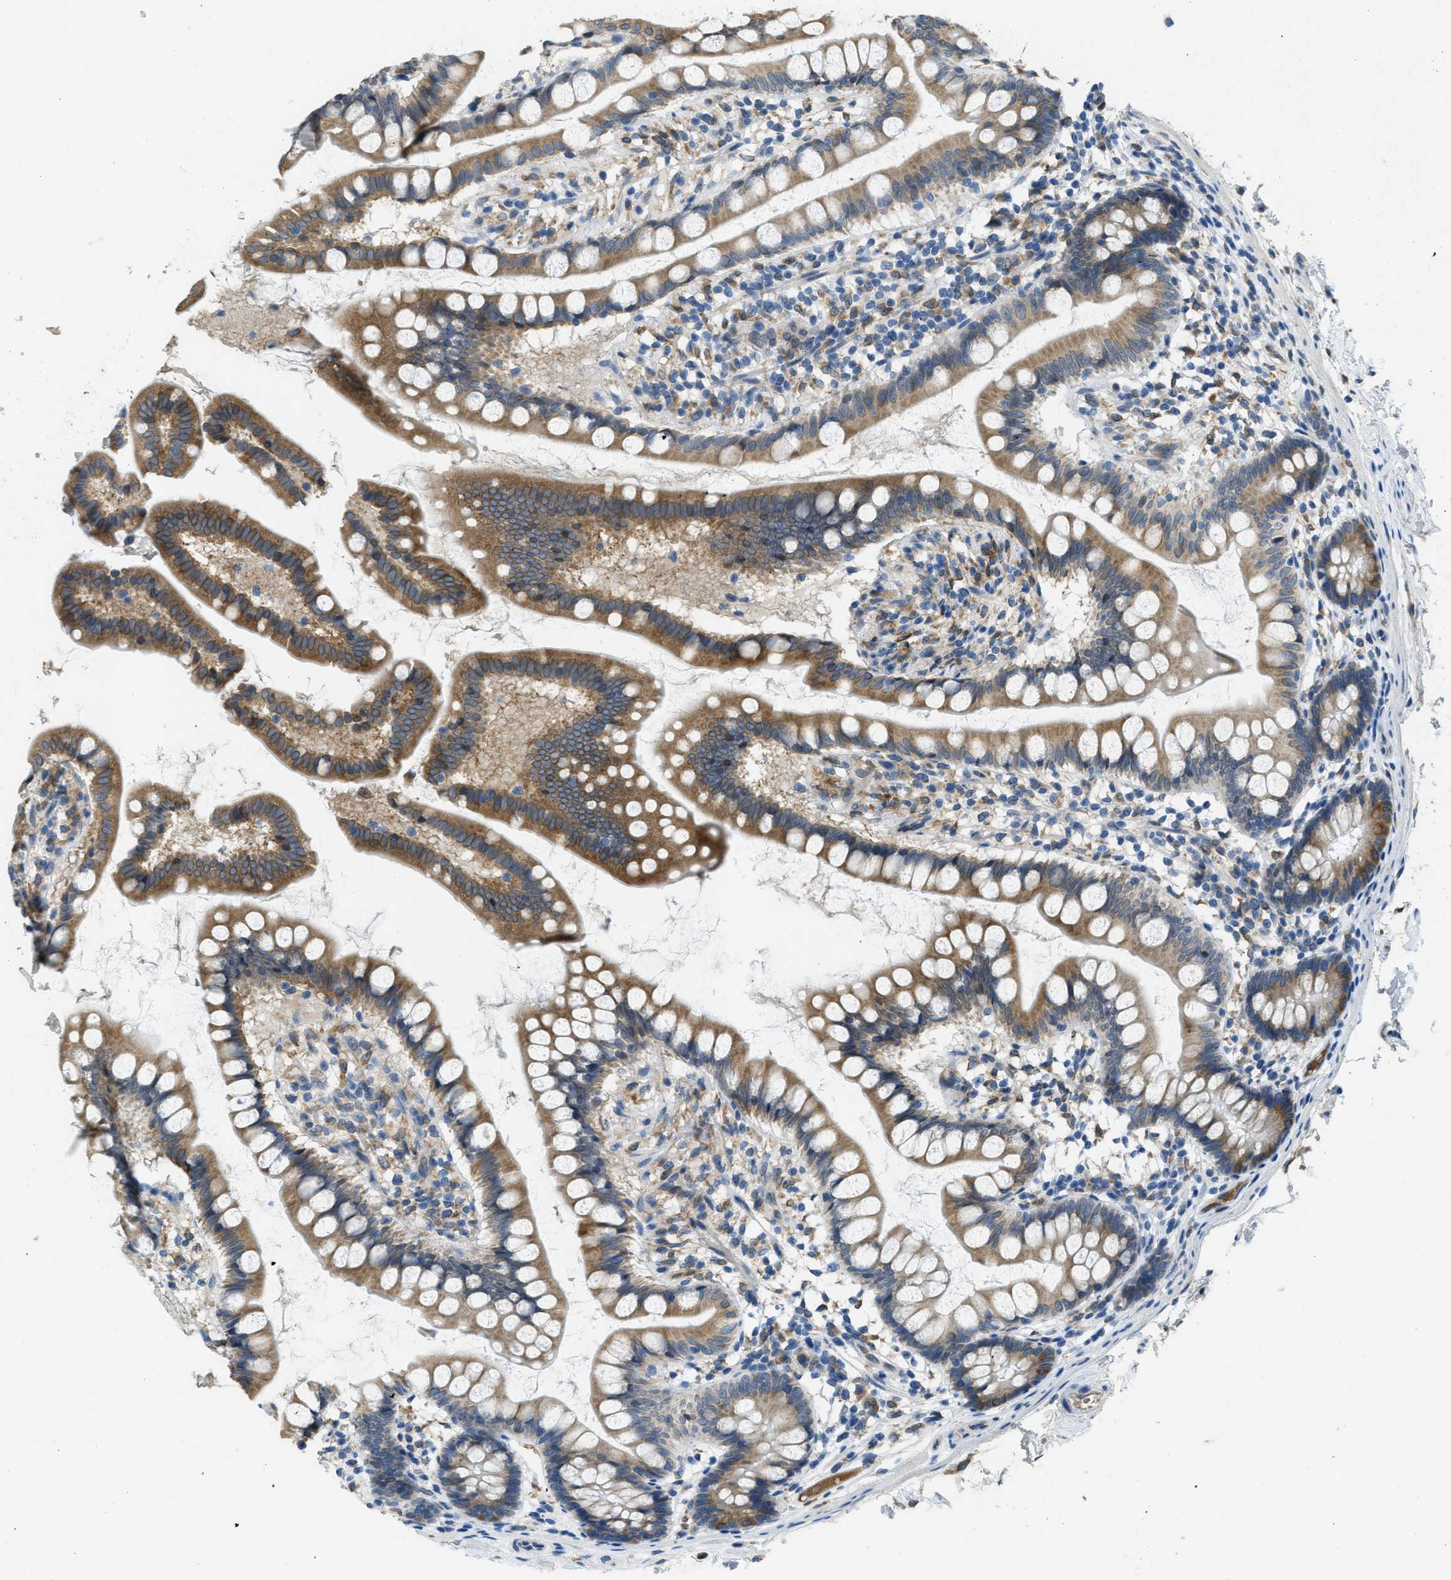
{"staining": {"intensity": "moderate", "quantity": ">75%", "location": "cytoplasmic/membranous"}, "tissue": "small intestine", "cell_type": "Glandular cells", "image_type": "normal", "snomed": [{"axis": "morphology", "description": "Normal tissue, NOS"}, {"axis": "topography", "description": "Small intestine"}], "caption": "Protein expression analysis of unremarkable small intestine reveals moderate cytoplasmic/membranous positivity in approximately >75% of glandular cells.", "gene": "MPDU1", "patient": {"sex": "female", "age": 84}}